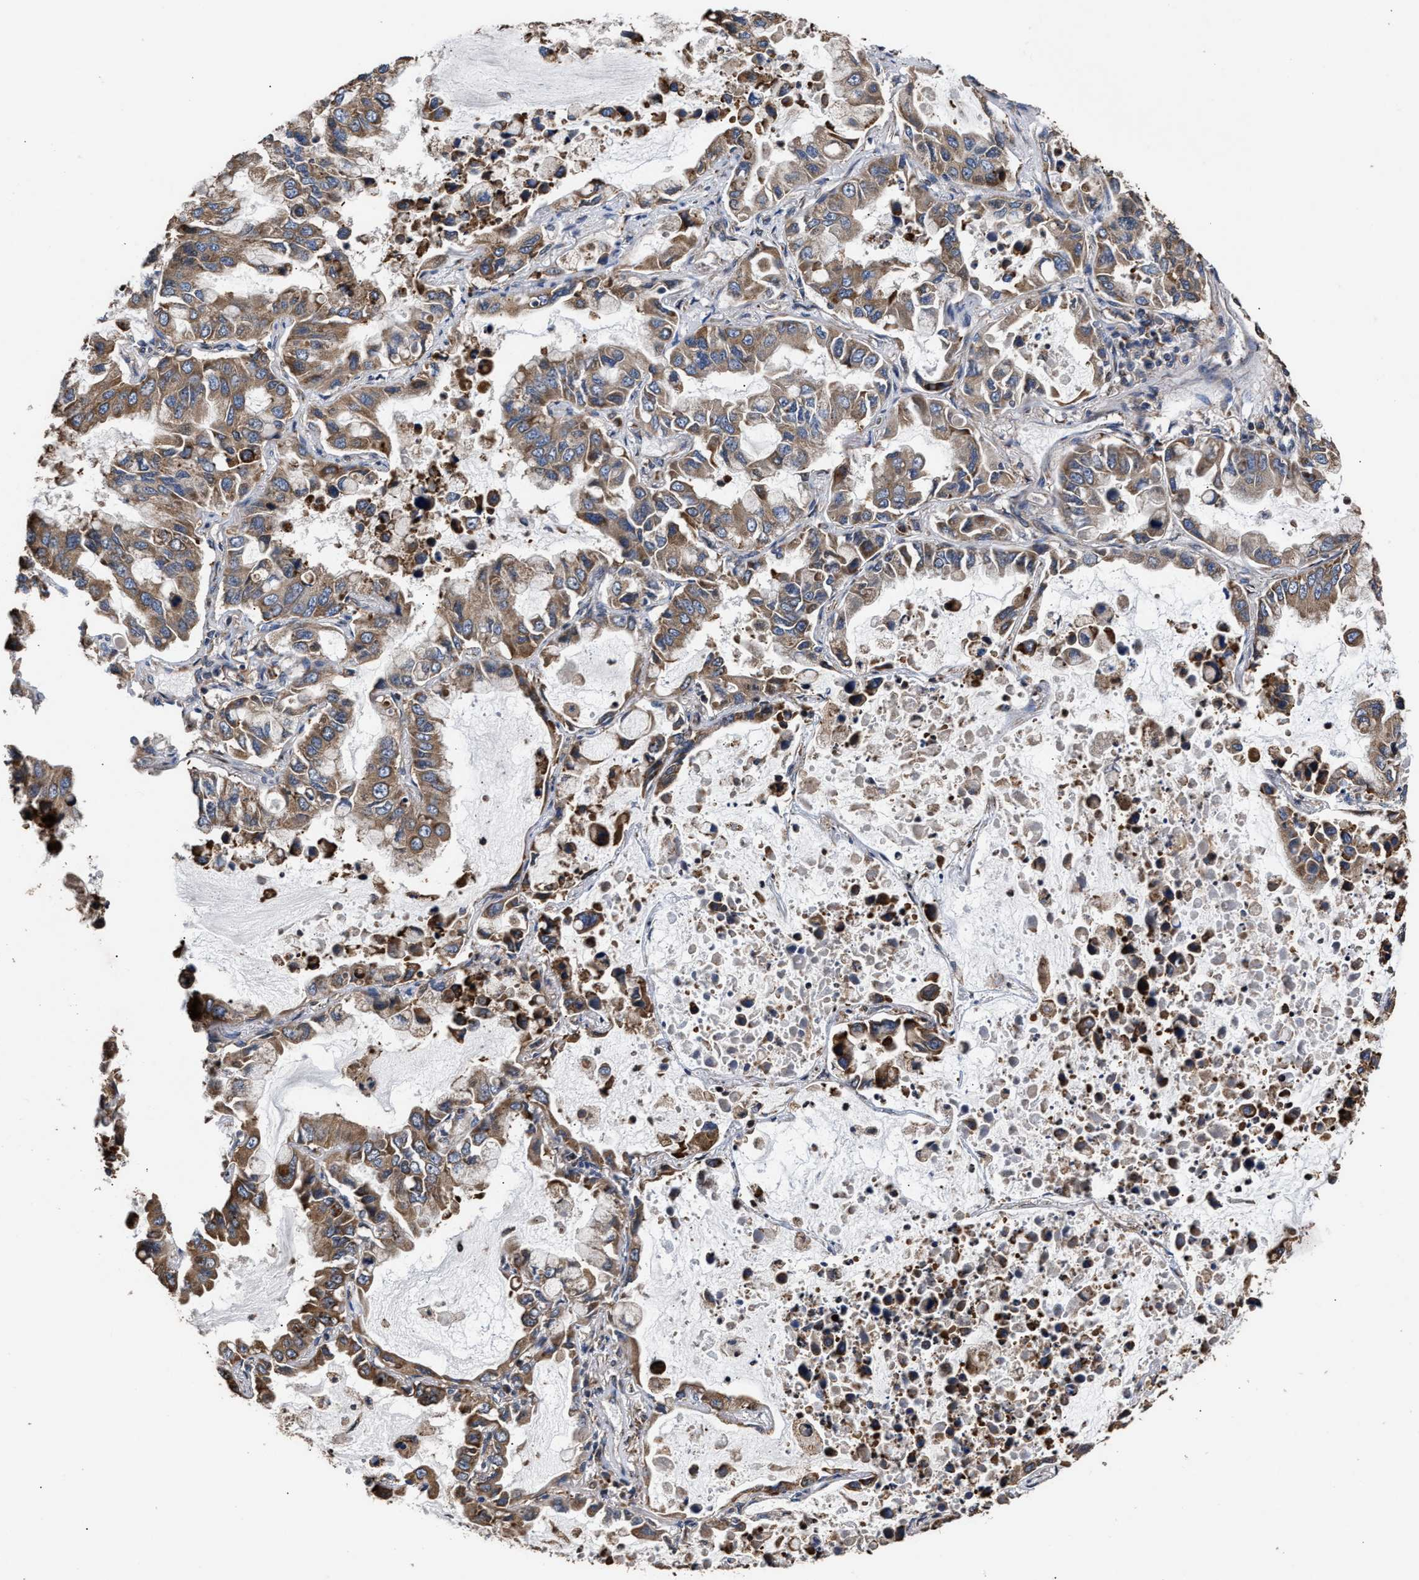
{"staining": {"intensity": "moderate", "quantity": "25%-75%", "location": "cytoplasmic/membranous"}, "tissue": "lung cancer", "cell_type": "Tumor cells", "image_type": "cancer", "snomed": [{"axis": "morphology", "description": "Adenocarcinoma, NOS"}, {"axis": "topography", "description": "Lung"}], "caption": "Lung adenocarcinoma was stained to show a protein in brown. There is medium levels of moderate cytoplasmic/membranous positivity in about 25%-75% of tumor cells.", "gene": "GOSR1", "patient": {"sex": "male", "age": 64}}